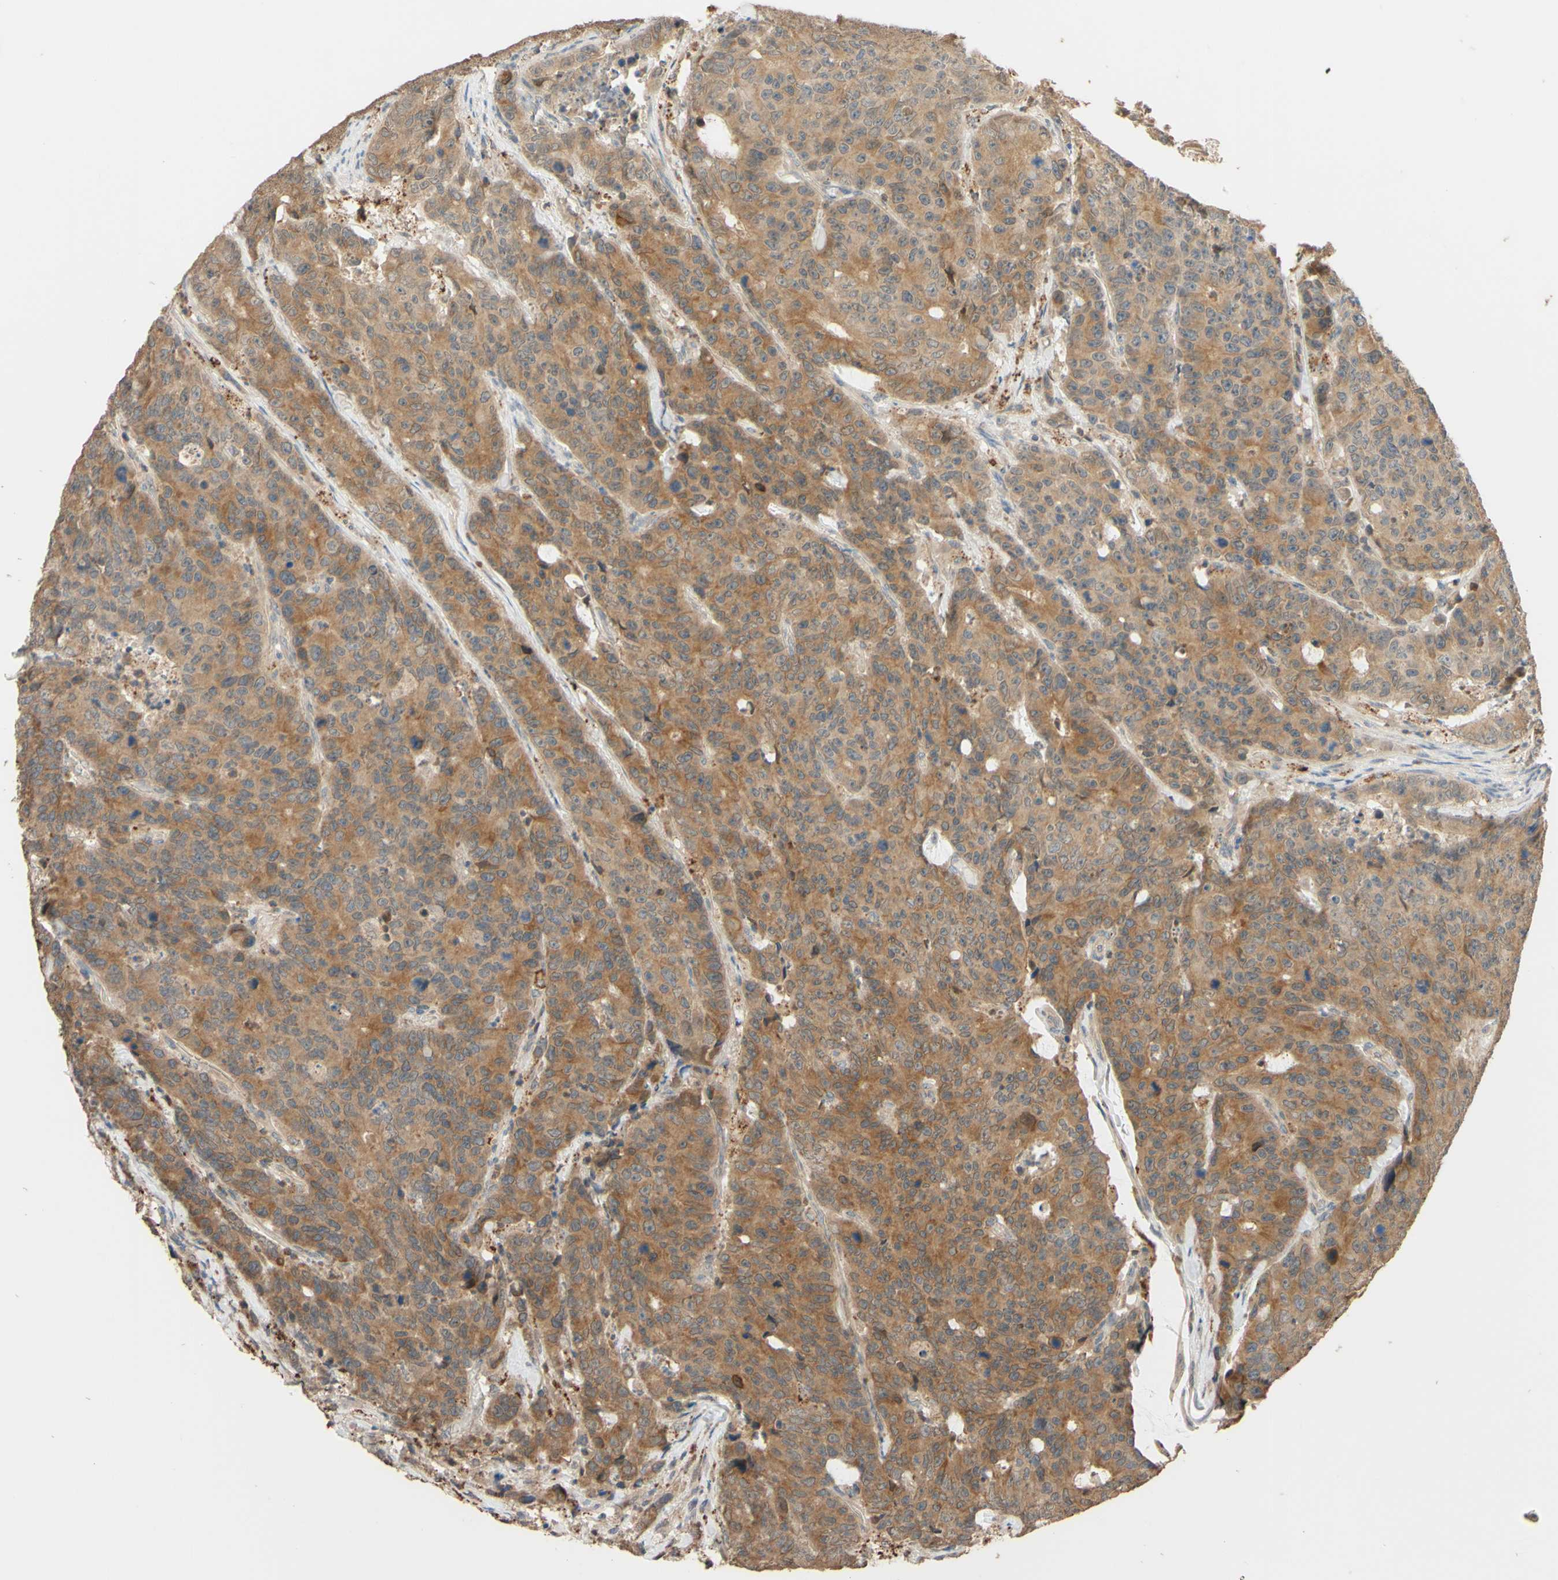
{"staining": {"intensity": "moderate", "quantity": ">75%", "location": "cytoplasmic/membranous"}, "tissue": "colorectal cancer", "cell_type": "Tumor cells", "image_type": "cancer", "snomed": [{"axis": "morphology", "description": "Adenocarcinoma, NOS"}, {"axis": "topography", "description": "Colon"}], "caption": "Moderate cytoplasmic/membranous protein expression is appreciated in approximately >75% of tumor cells in colorectal adenocarcinoma. (Brightfield microscopy of DAB IHC at high magnification).", "gene": "SMIM19", "patient": {"sex": "female", "age": 86}}